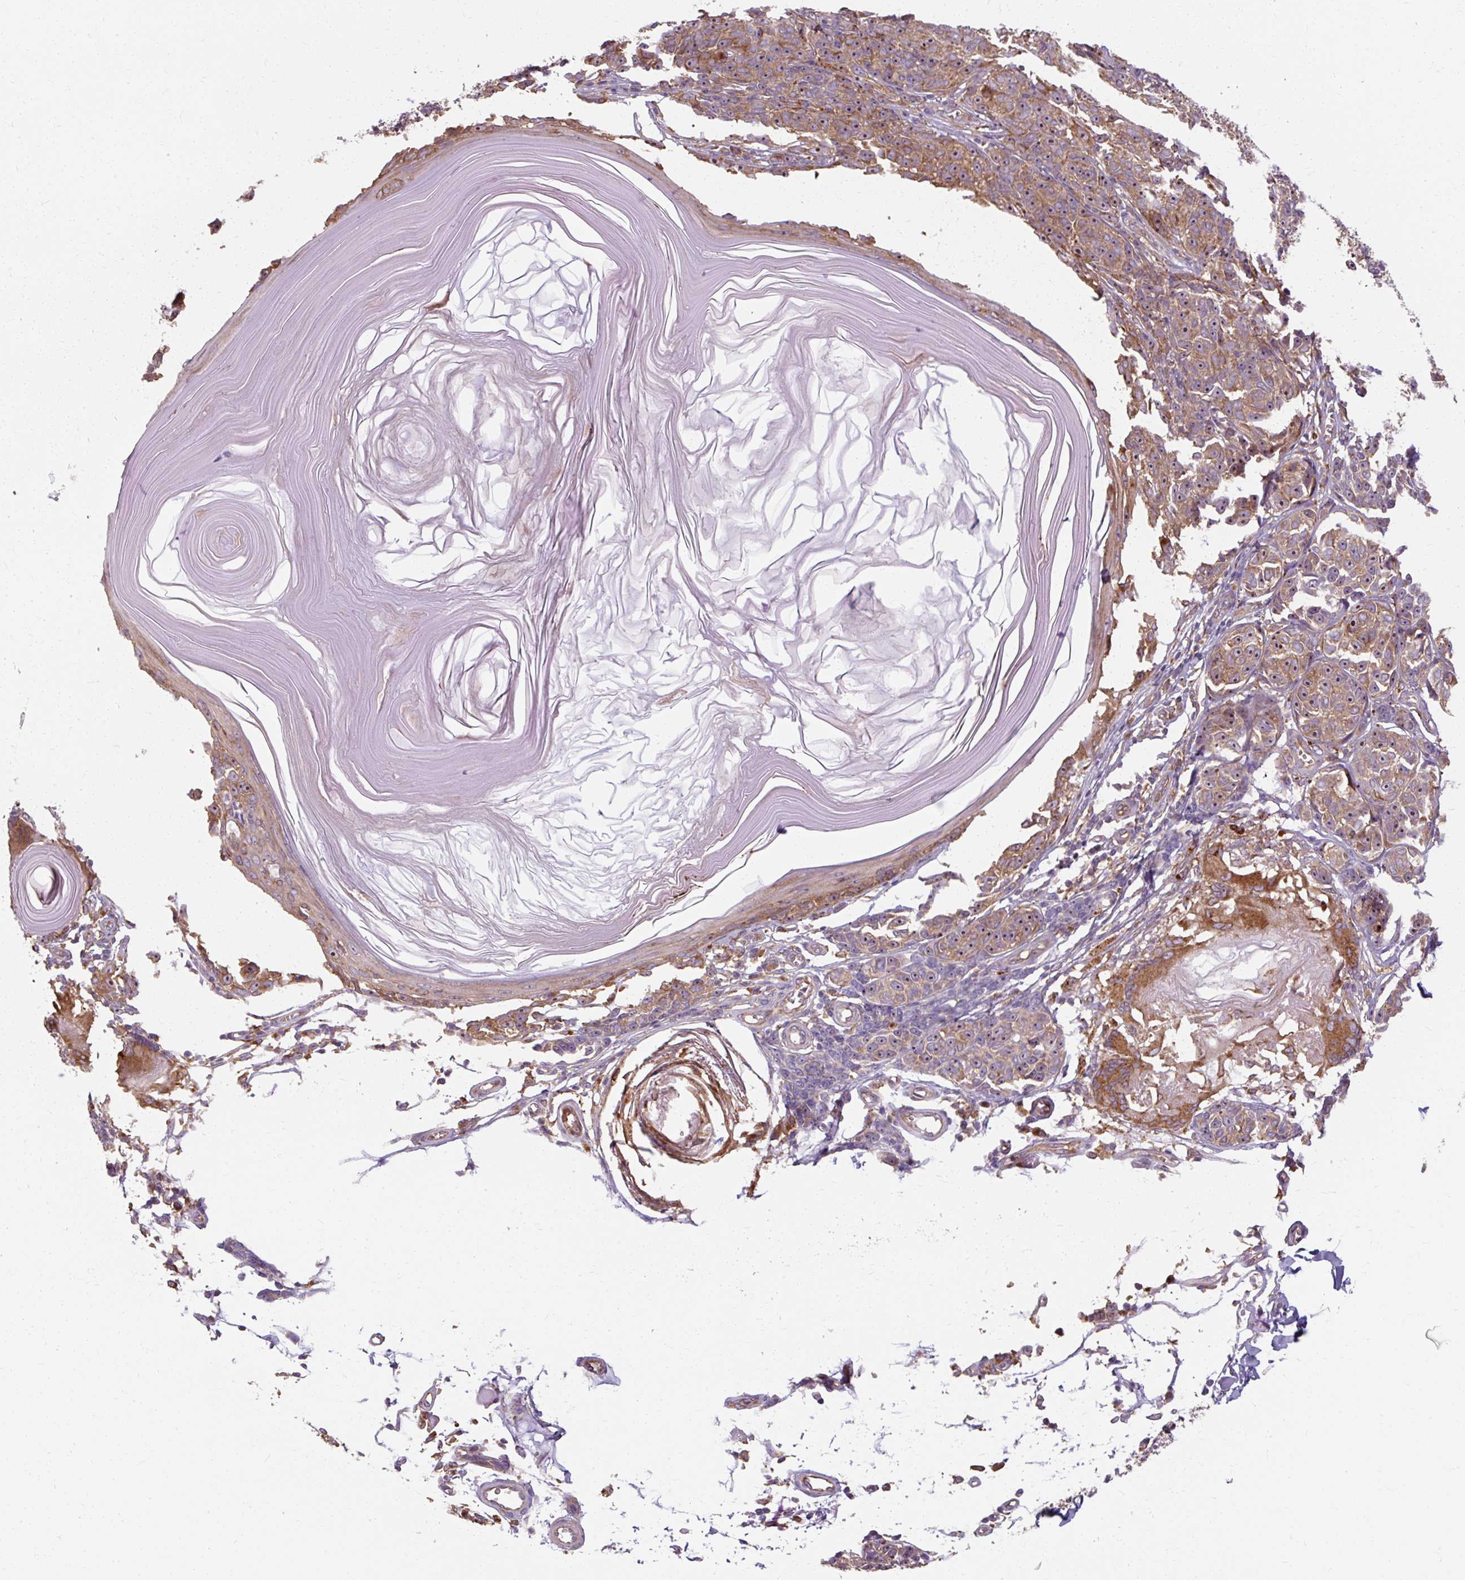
{"staining": {"intensity": "moderate", "quantity": ">75%", "location": "cytoplasmic/membranous"}, "tissue": "melanoma", "cell_type": "Tumor cells", "image_type": "cancer", "snomed": [{"axis": "morphology", "description": "Malignant melanoma, NOS"}, {"axis": "topography", "description": "Skin"}], "caption": "About >75% of tumor cells in human melanoma exhibit moderate cytoplasmic/membranous protein positivity as visualized by brown immunohistochemical staining.", "gene": "TBC1D4", "patient": {"sex": "male", "age": 73}}